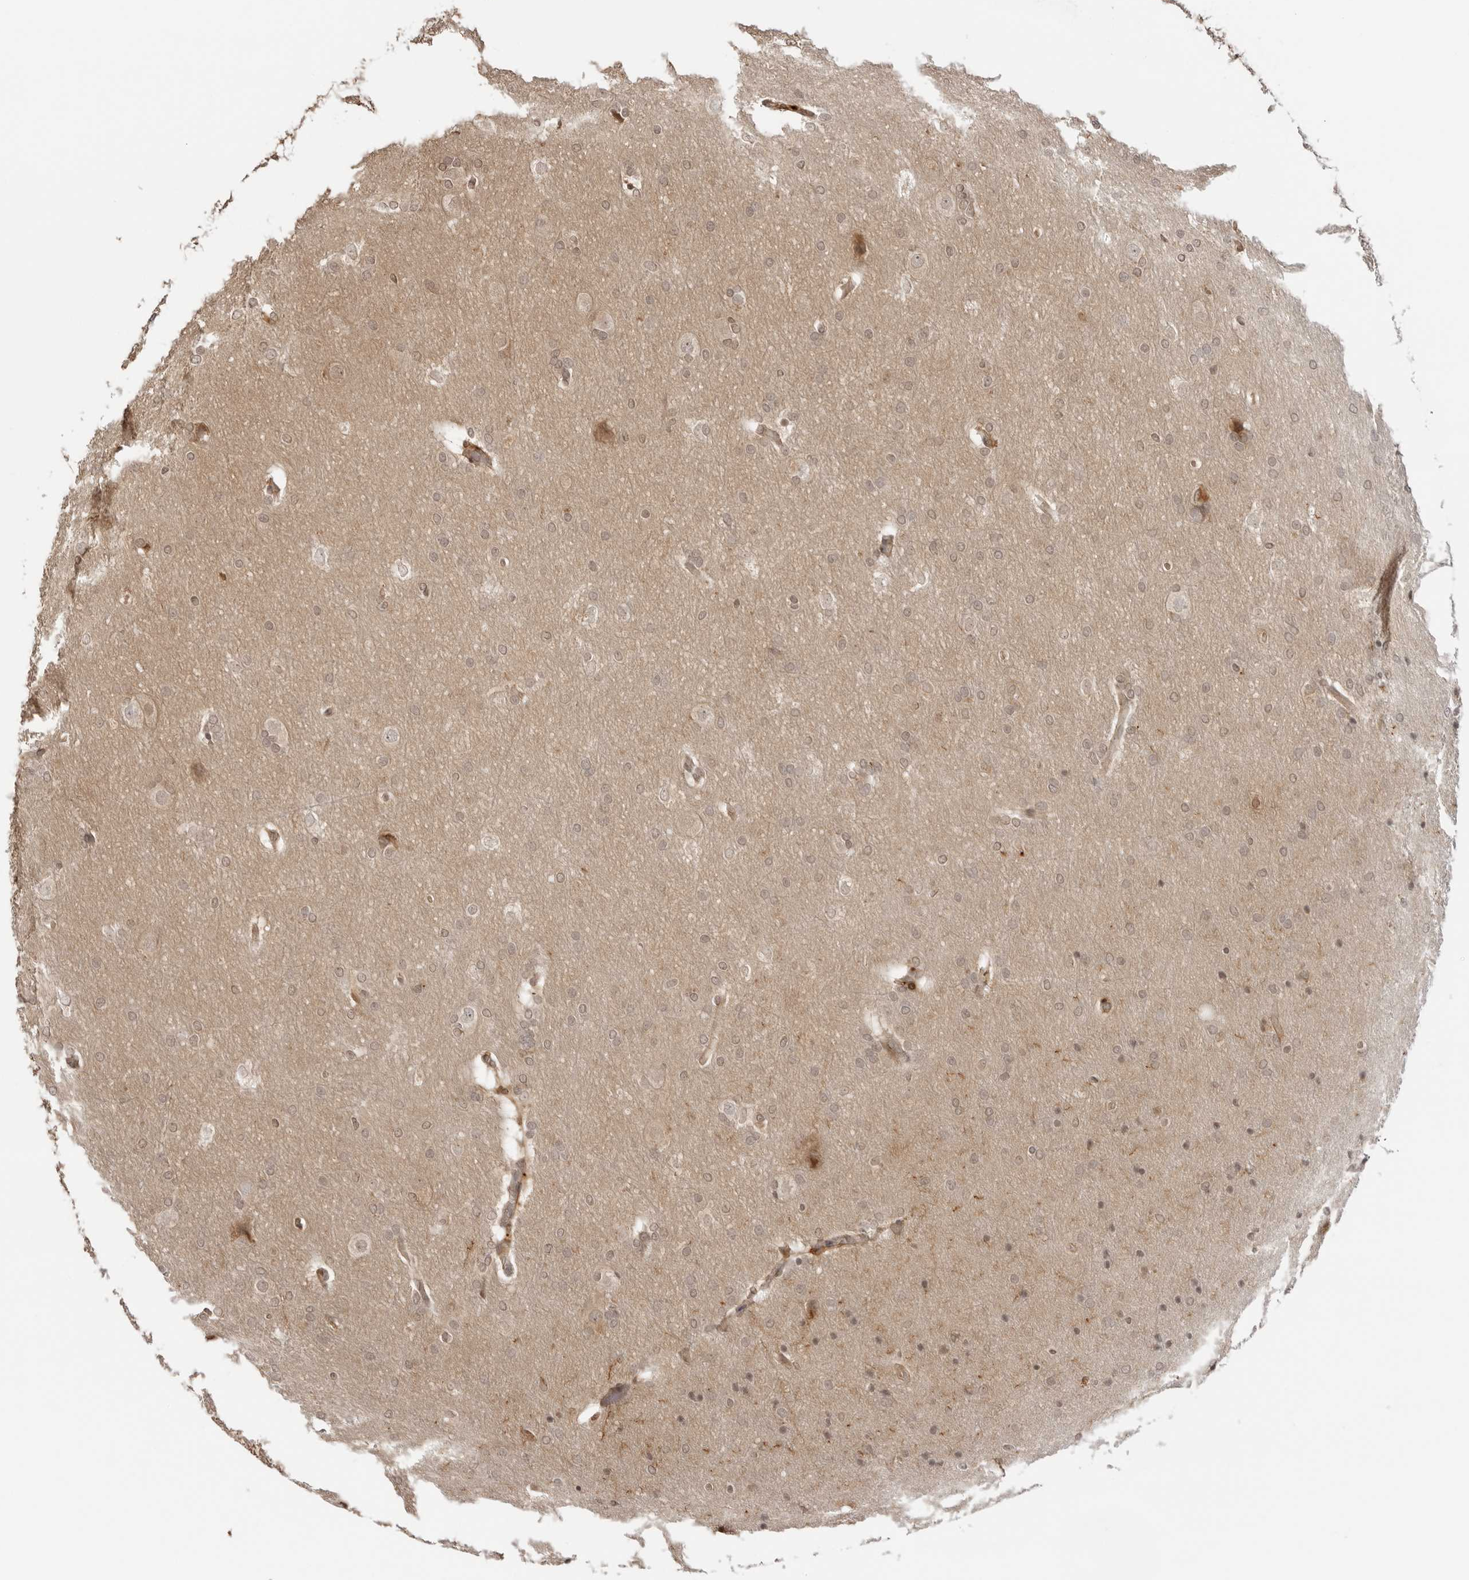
{"staining": {"intensity": "weak", "quantity": "<25%", "location": "cytoplasmic/membranous,nuclear"}, "tissue": "glioma", "cell_type": "Tumor cells", "image_type": "cancer", "snomed": [{"axis": "morphology", "description": "Glioma, malignant, Low grade"}, {"axis": "topography", "description": "Brain"}], "caption": "An image of malignant low-grade glioma stained for a protein reveals no brown staining in tumor cells.", "gene": "IKBKE", "patient": {"sex": "female", "age": 37}}